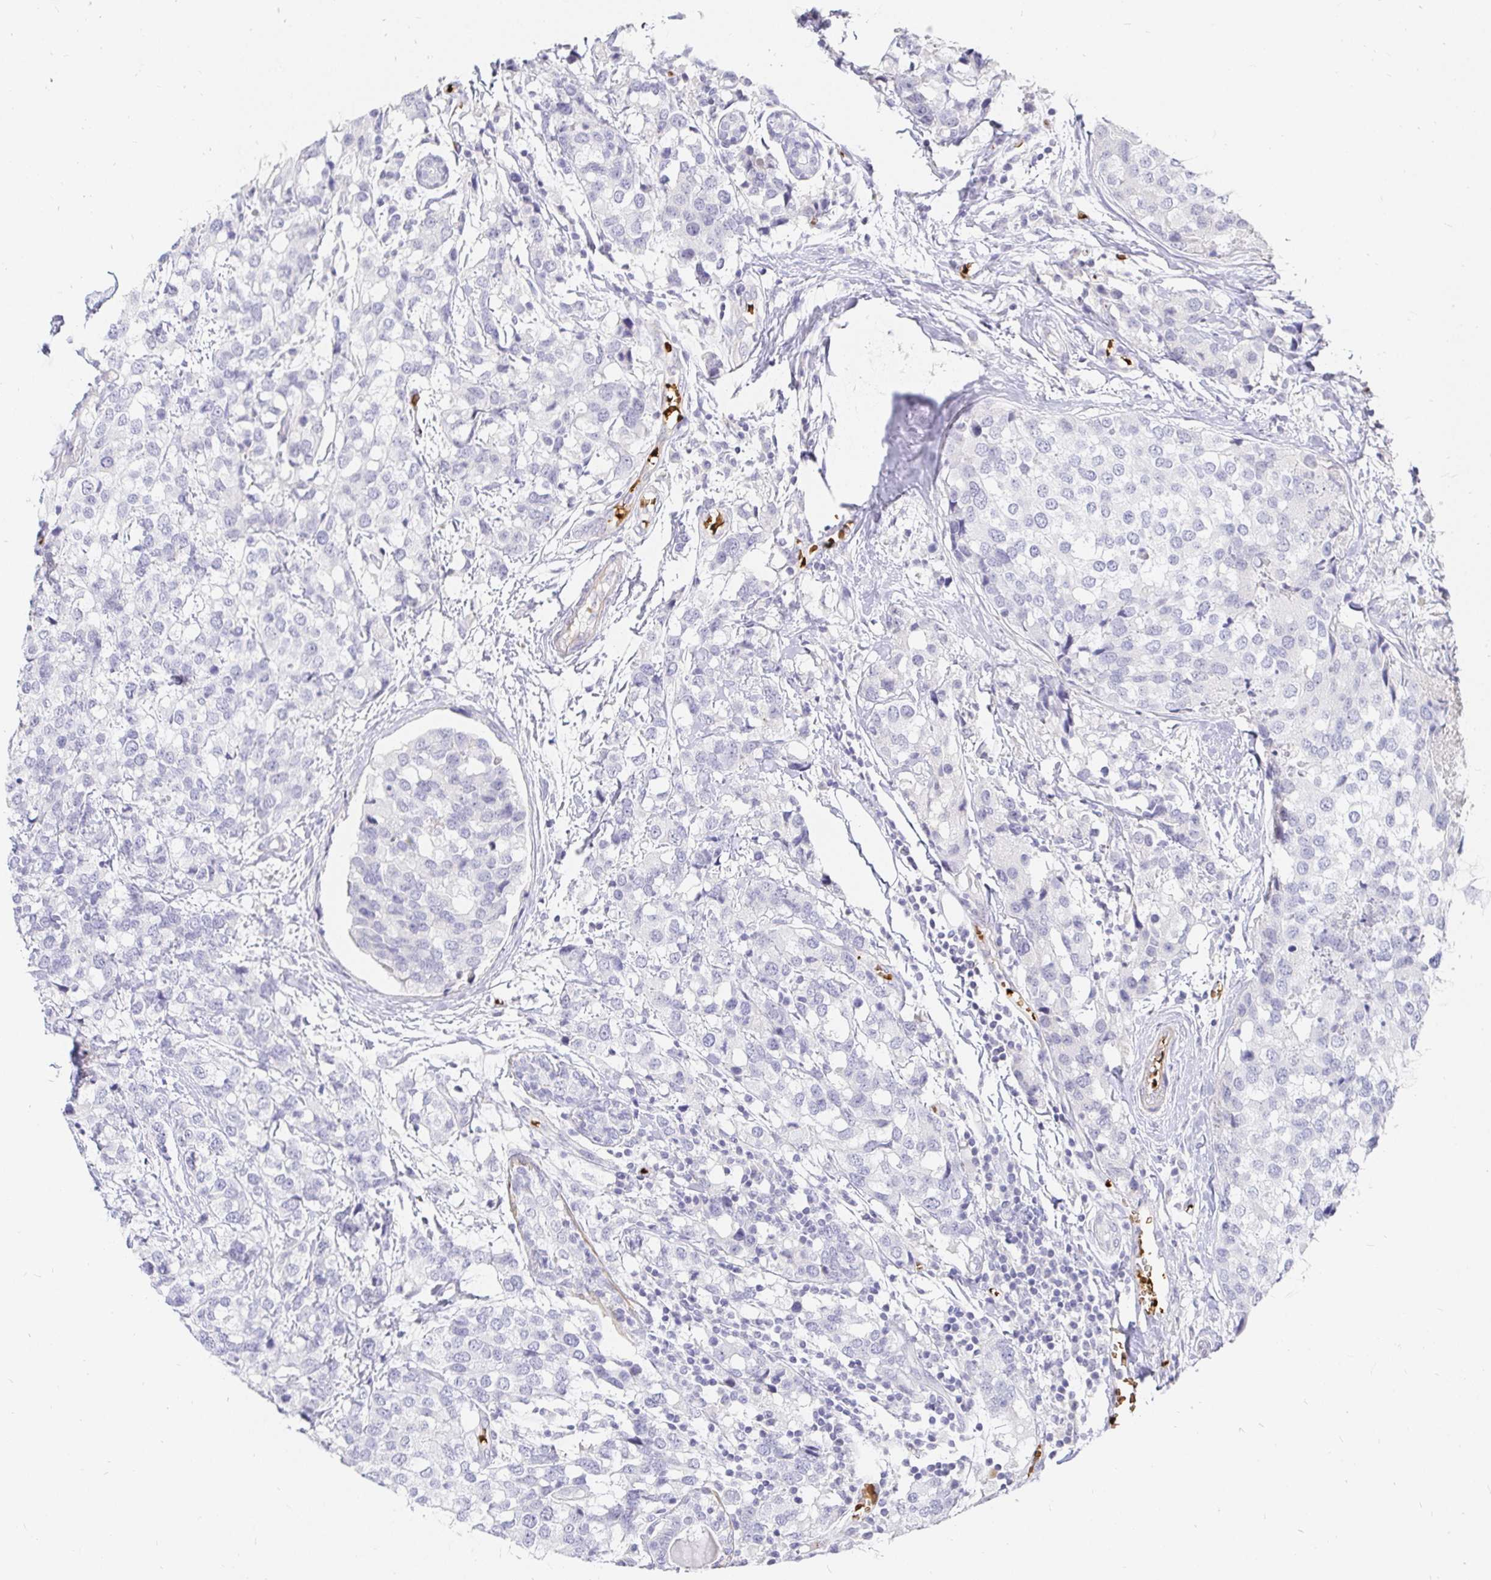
{"staining": {"intensity": "negative", "quantity": "none", "location": "none"}, "tissue": "breast cancer", "cell_type": "Tumor cells", "image_type": "cancer", "snomed": [{"axis": "morphology", "description": "Lobular carcinoma"}, {"axis": "topography", "description": "Breast"}], "caption": "Immunohistochemistry (IHC) histopathology image of neoplastic tissue: human breast lobular carcinoma stained with DAB reveals no significant protein staining in tumor cells.", "gene": "FGF21", "patient": {"sex": "female", "age": 59}}